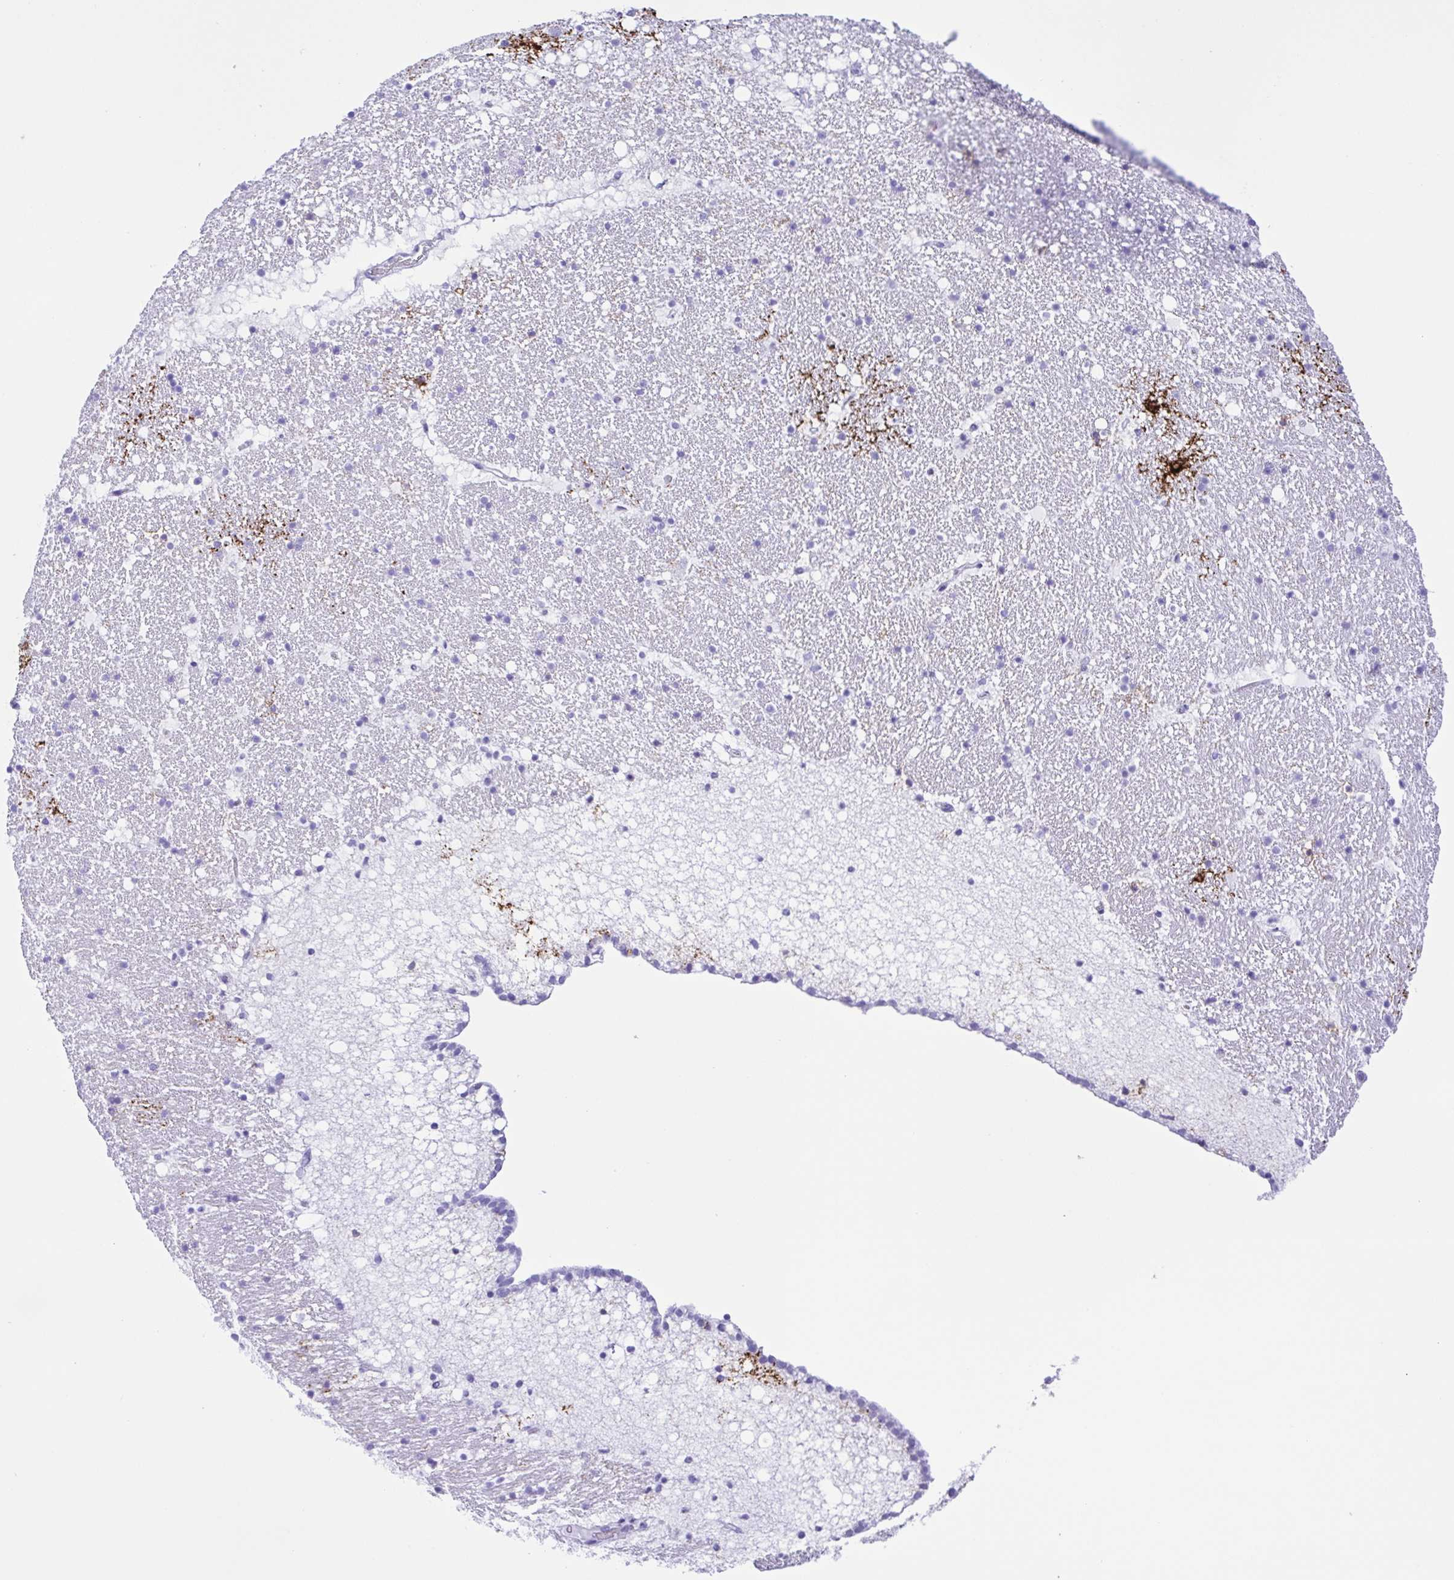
{"staining": {"intensity": "strong", "quantity": "<25%", "location": "cytoplasmic/membranous"}, "tissue": "hippocampus", "cell_type": "Glial cells", "image_type": "normal", "snomed": [{"axis": "morphology", "description": "Normal tissue, NOS"}, {"axis": "topography", "description": "Hippocampus"}], "caption": "Brown immunohistochemical staining in normal human hippocampus reveals strong cytoplasmic/membranous expression in about <25% of glial cells. Ihc stains the protein in brown and the nuclei are stained blue.", "gene": "GPR17", "patient": {"sex": "female", "age": 42}}